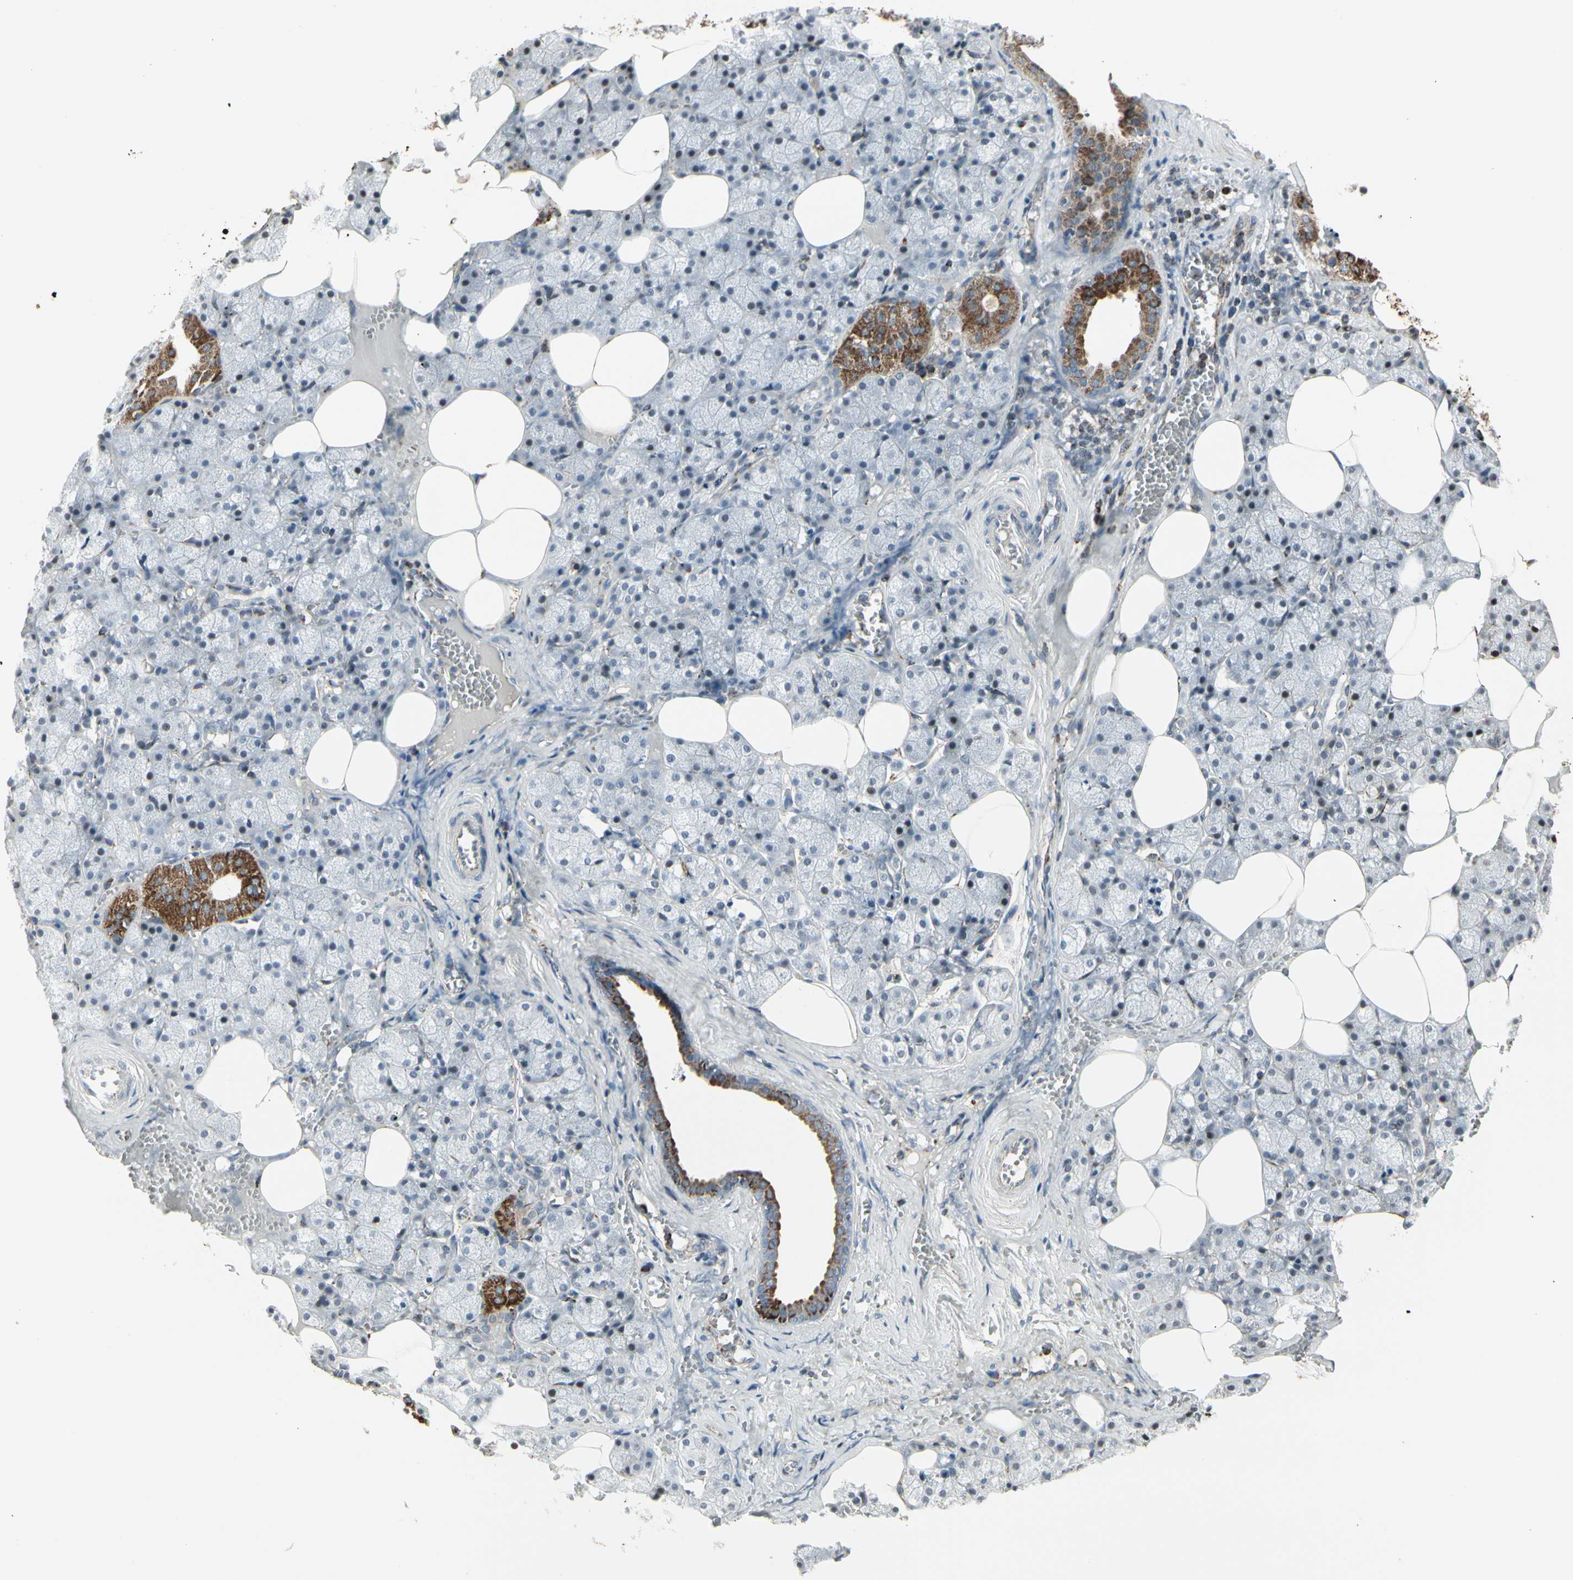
{"staining": {"intensity": "strong", "quantity": "<25%", "location": "cytoplasmic/membranous"}, "tissue": "salivary gland", "cell_type": "Glandular cells", "image_type": "normal", "snomed": [{"axis": "morphology", "description": "Normal tissue, NOS"}, {"axis": "topography", "description": "Salivary gland"}], "caption": "The image shows a brown stain indicating the presence of a protein in the cytoplasmic/membranous of glandular cells in salivary gland. Ihc stains the protein in brown and the nuclei are stained blue.", "gene": "TMEM176A", "patient": {"sex": "male", "age": 62}}